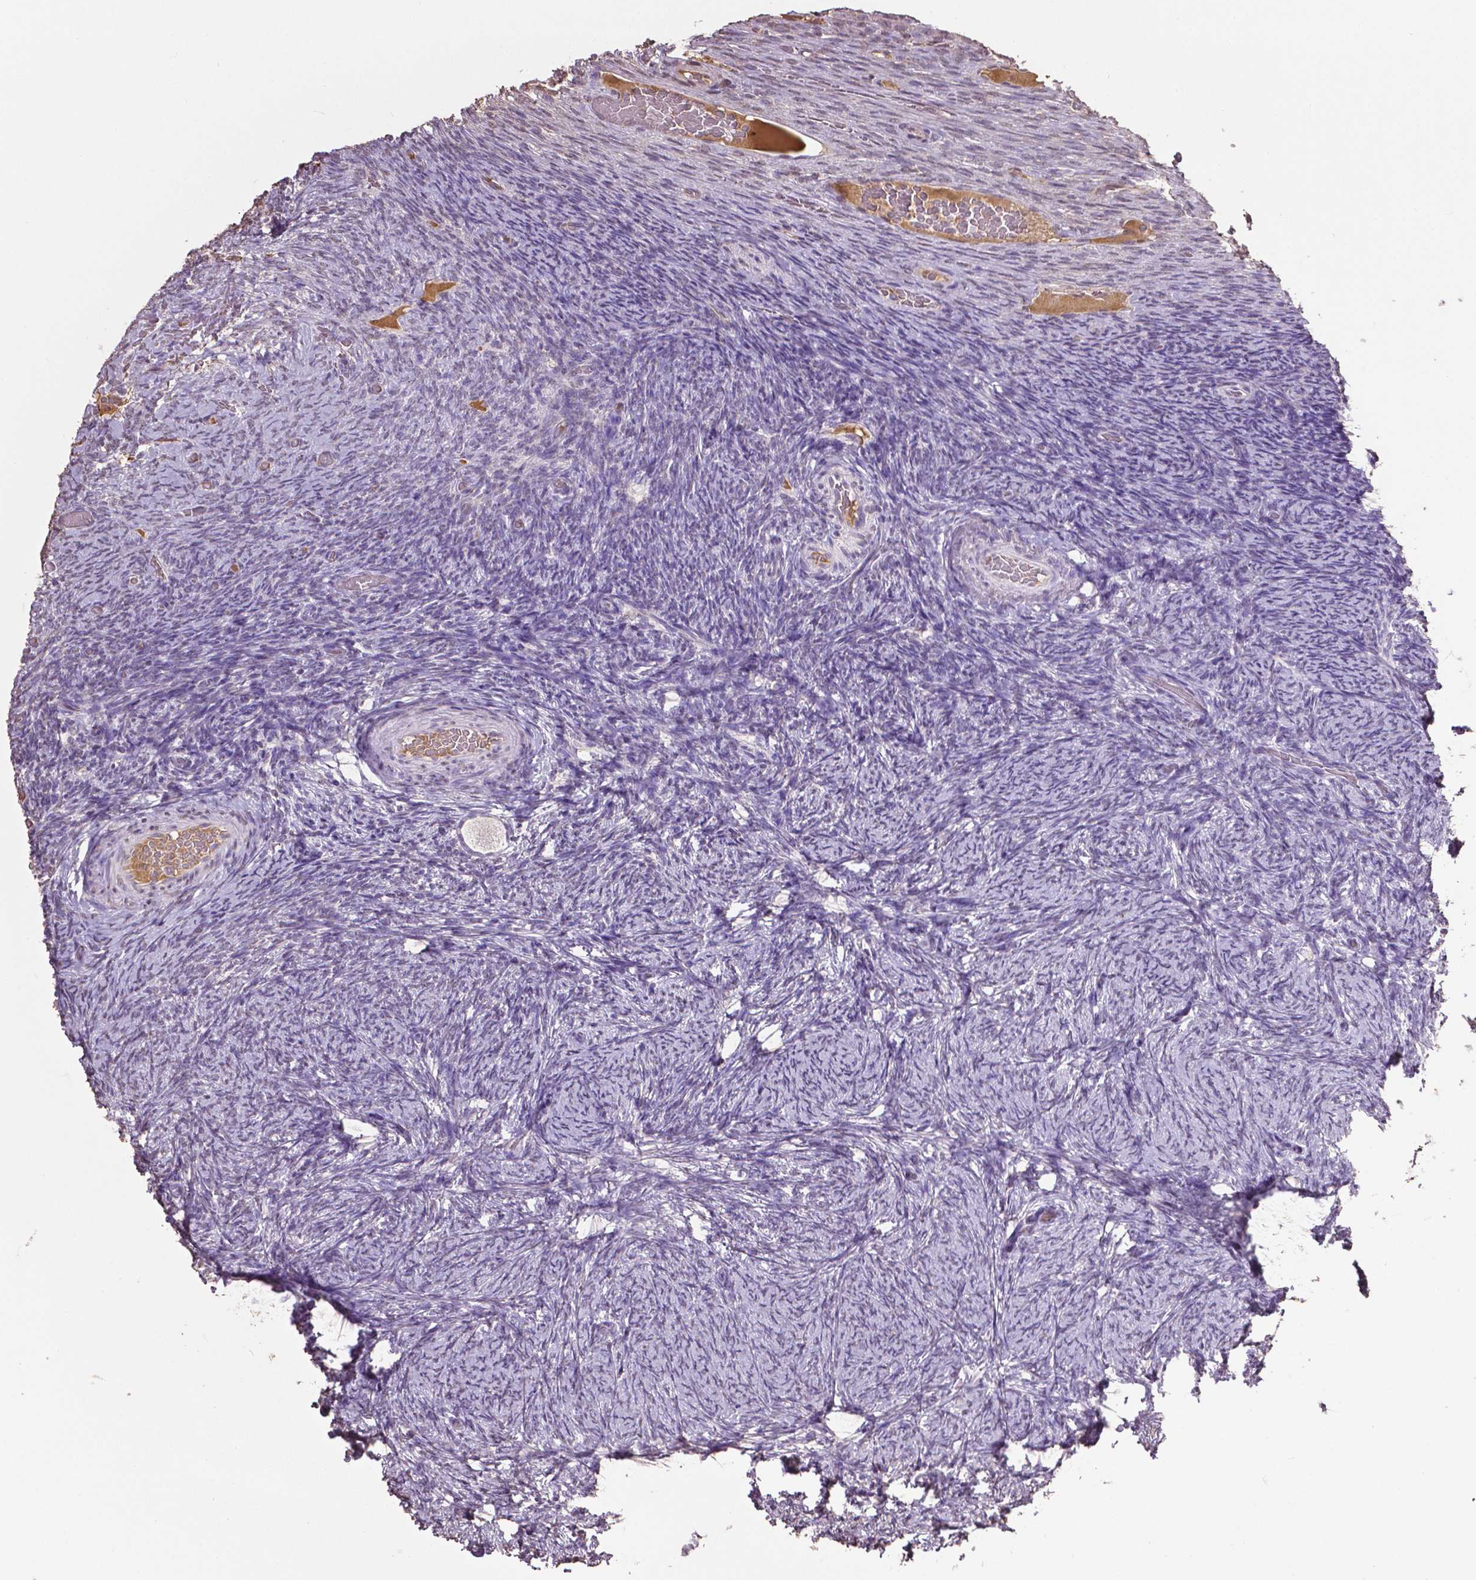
{"staining": {"intensity": "negative", "quantity": "none", "location": "none"}, "tissue": "ovary", "cell_type": "Follicle cells", "image_type": "normal", "snomed": [{"axis": "morphology", "description": "Normal tissue, NOS"}, {"axis": "topography", "description": "Ovary"}], "caption": "Photomicrograph shows no significant protein staining in follicle cells of benign ovary.", "gene": "RUNX3", "patient": {"sex": "female", "age": 34}}